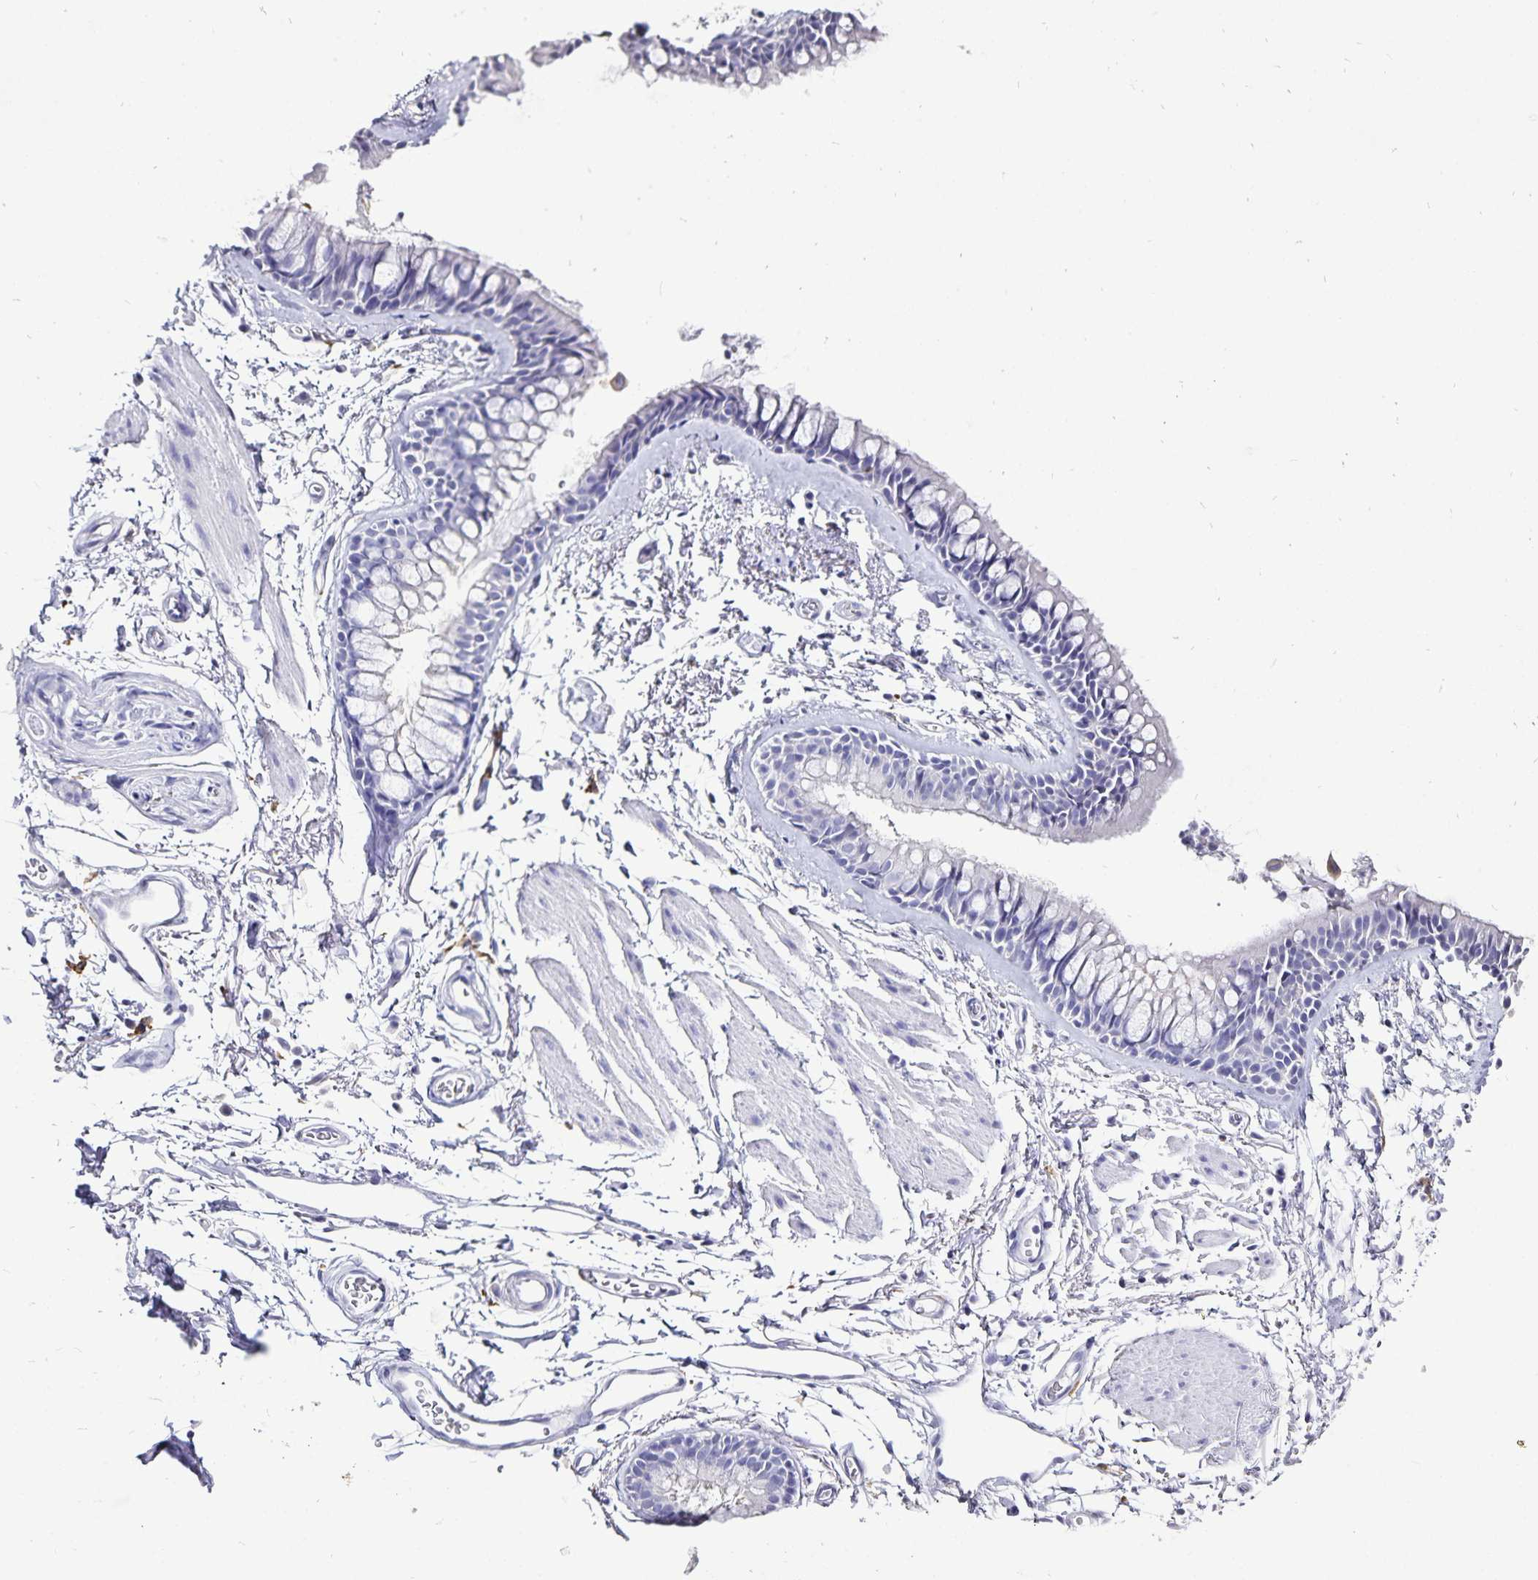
{"staining": {"intensity": "negative", "quantity": "none", "location": "none"}, "tissue": "bronchus", "cell_type": "Respiratory epithelial cells", "image_type": "normal", "snomed": [{"axis": "morphology", "description": "Normal tissue, NOS"}, {"axis": "topography", "description": "Cartilage tissue"}, {"axis": "topography", "description": "Bronchus"}], "caption": "Respiratory epithelial cells show no significant positivity in benign bronchus. The staining was performed using DAB (3,3'-diaminobenzidine) to visualize the protein expression in brown, while the nuclei were stained in blue with hematoxylin (Magnification: 20x).", "gene": "PLAC1", "patient": {"sex": "female", "age": 79}}